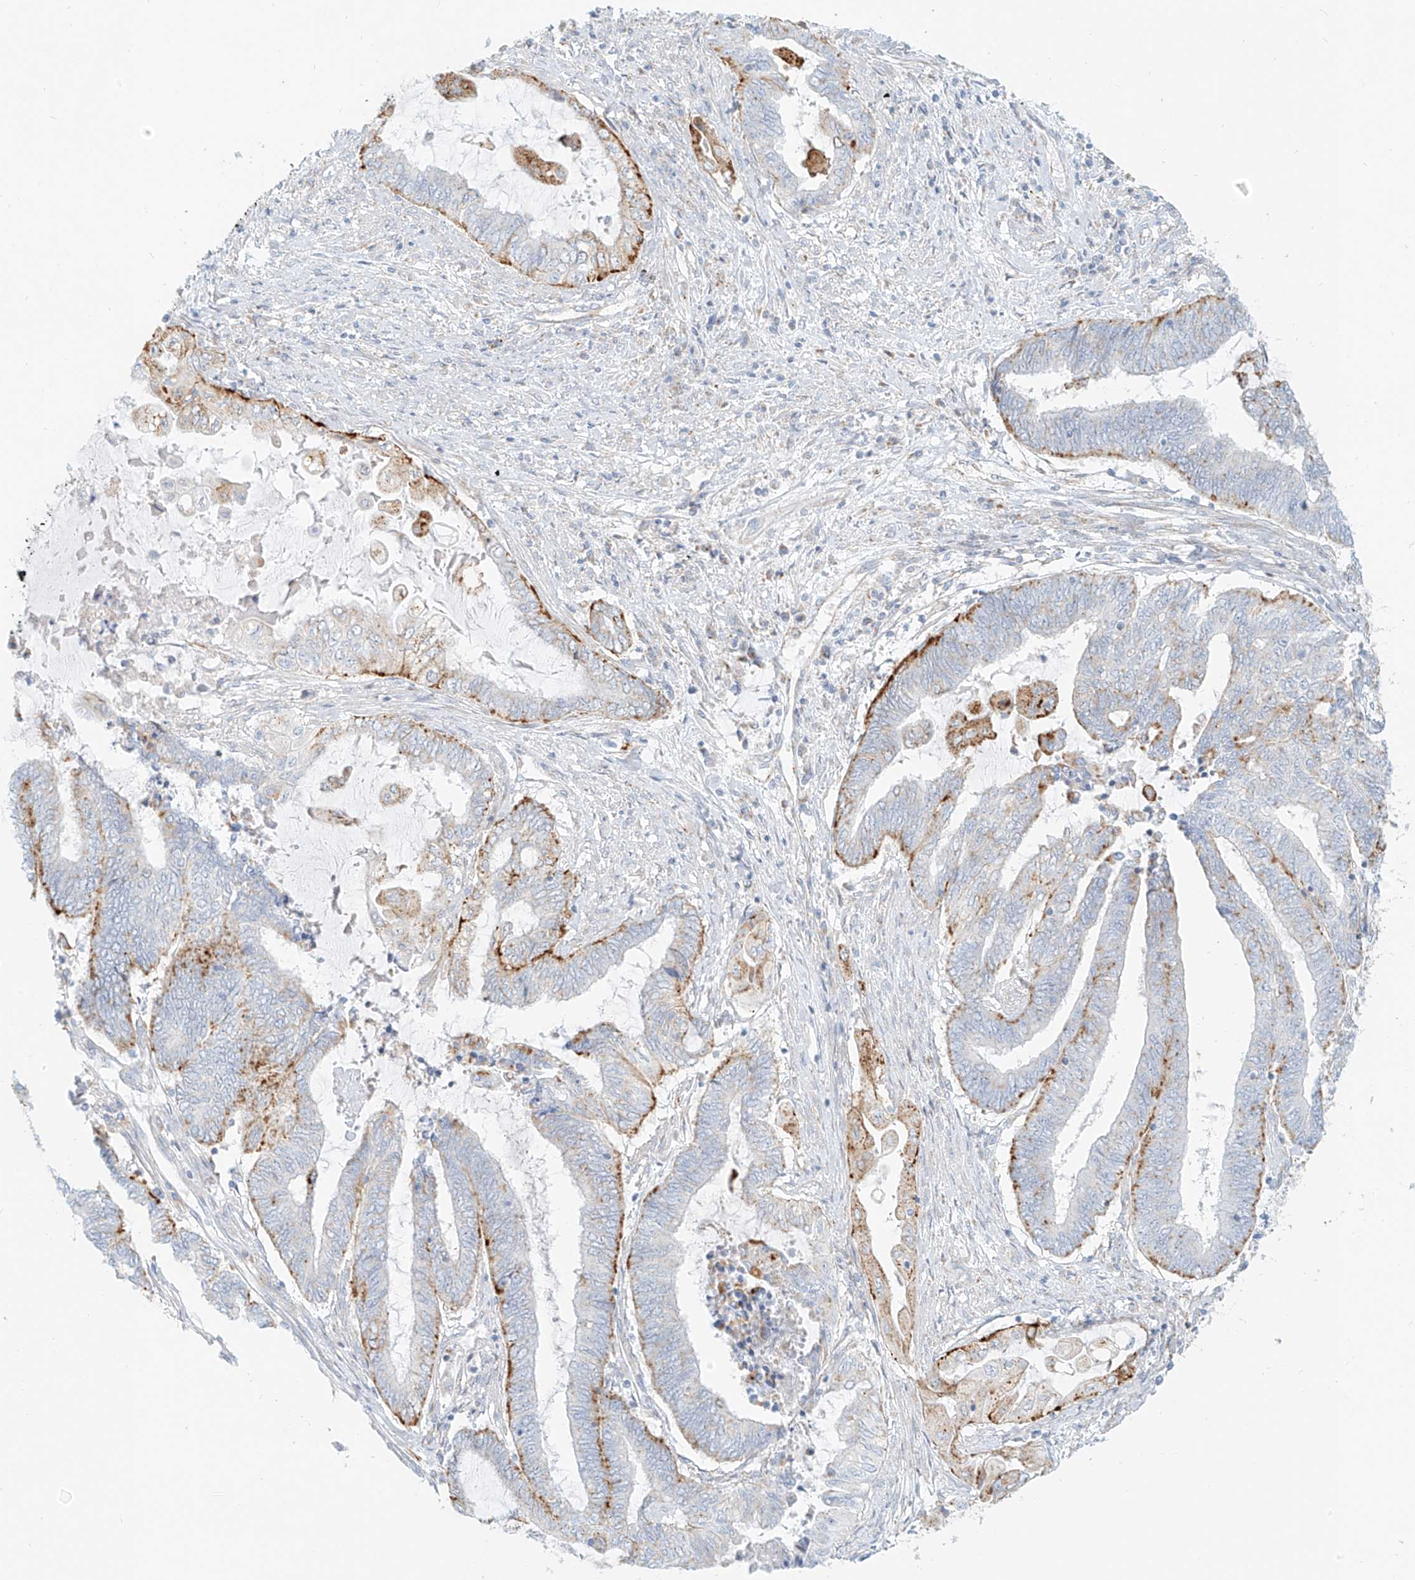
{"staining": {"intensity": "moderate", "quantity": "25%-75%", "location": "cytoplasmic/membranous"}, "tissue": "endometrial cancer", "cell_type": "Tumor cells", "image_type": "cancer", "snomed": [{"axis": "morphology", "description": "Adenocarcinoma, NOS"}, {"axis": "topography", "description": "Uterus"}, {"axis": "topography", "description": "Endometrium"}], "caption": "This micrograph displays immunohistochemistry staining of human endometrial cancer (adenocarcinoma), with medium moderate cytoplasmic/membranous expression in about 25%-75% of tumor cells.", "gene": "SLC35F6", "patient": {"sex": "female", "age": 70}}